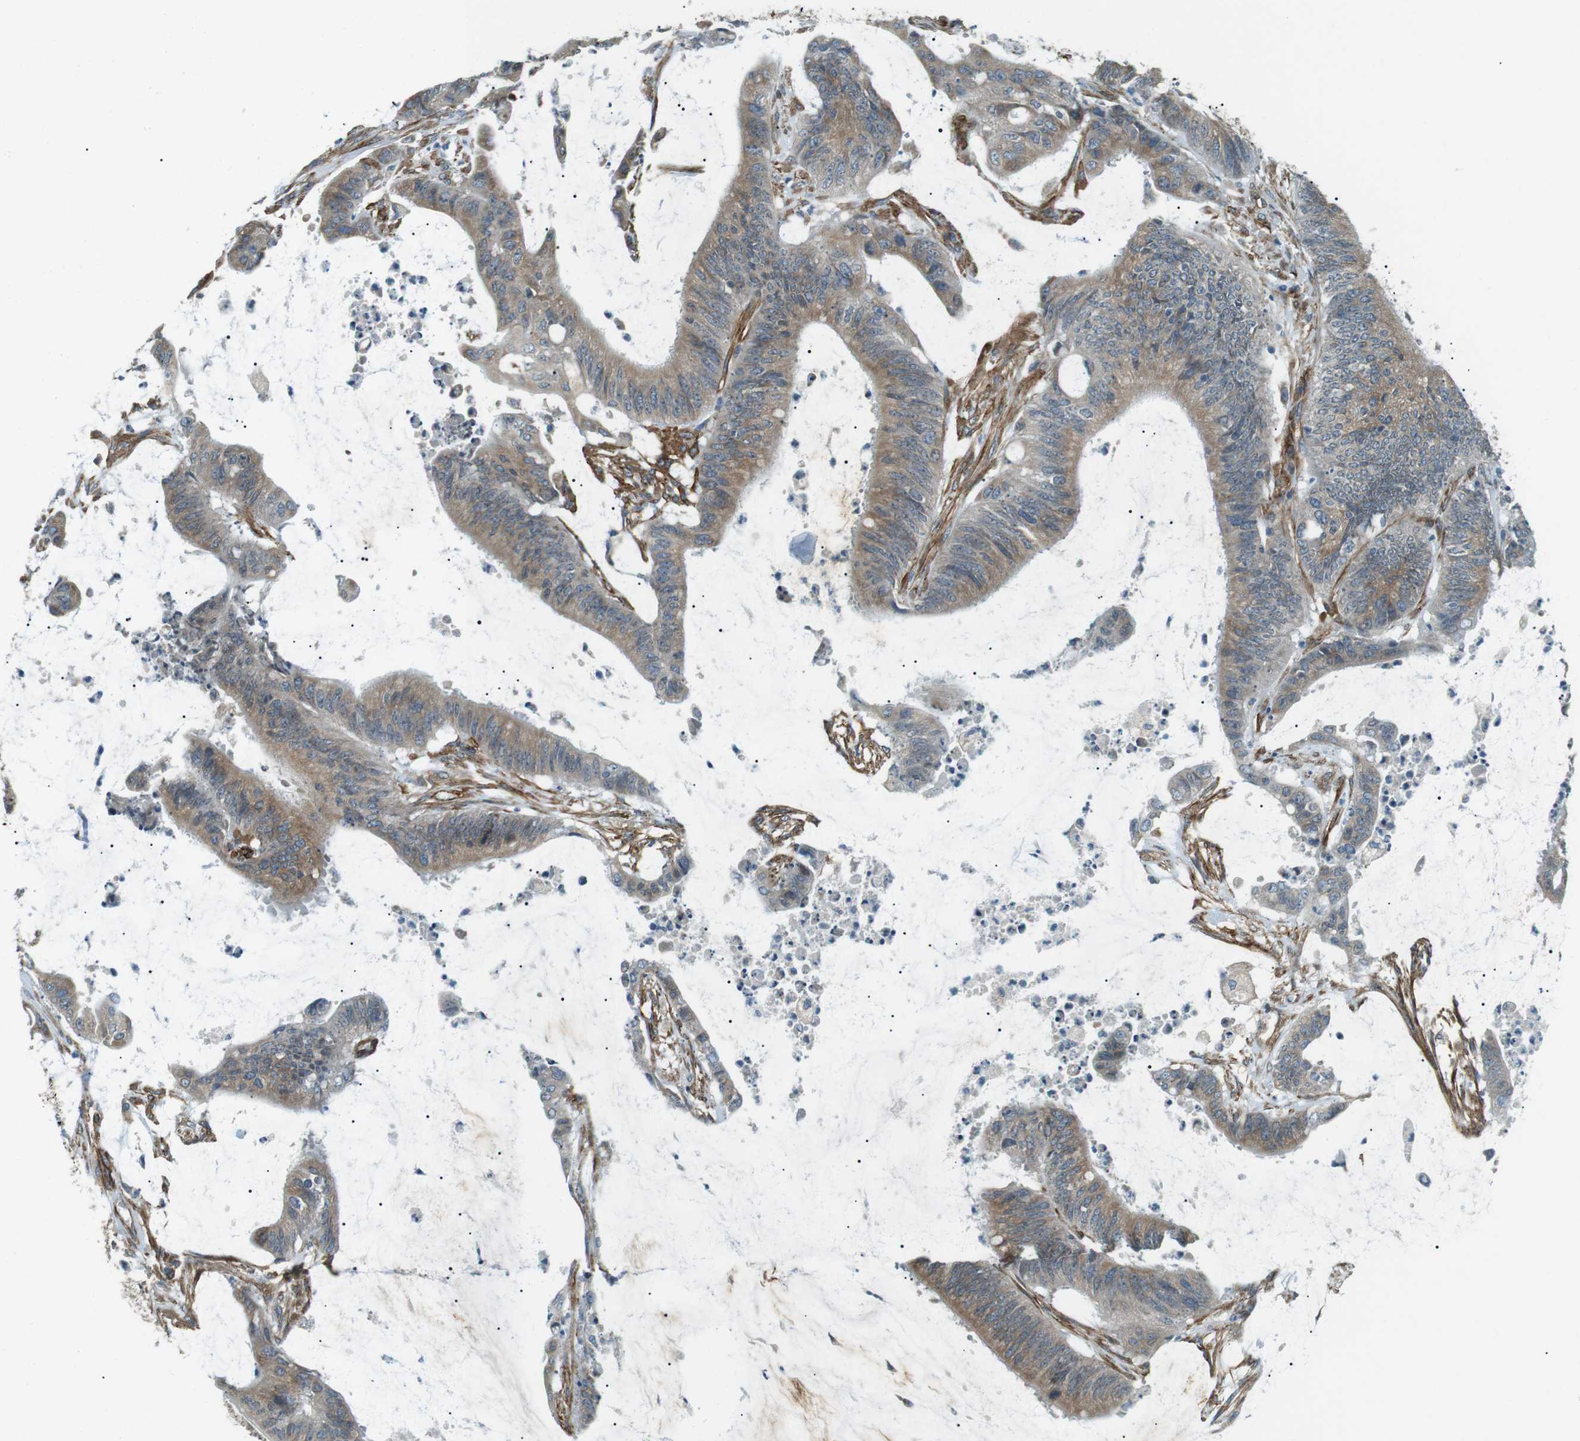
{"staining": {"intensity": "weak", "quantity": ">75%", "location": "cytoplasmic/membranous"}, "tissue": "colorectal cancer", "cell_type": "Tumor cells", "image_type": "cancer", "snomed": [{"axis": "morphology", "description": "Adenocarcinoma, NOS"}, {"axis": "topography", "description": "Rectum"}], "caption": "Protein expression by immunohistochemistry (IHC) reveals weak cytoplasmic/membranous positivity in approximately >75% of tumor cells in colorectal adenocarcinoma. Nuclei are stained in blue.", "gene": "ODR4", "patient": {"sex": "female", "age": 66}}